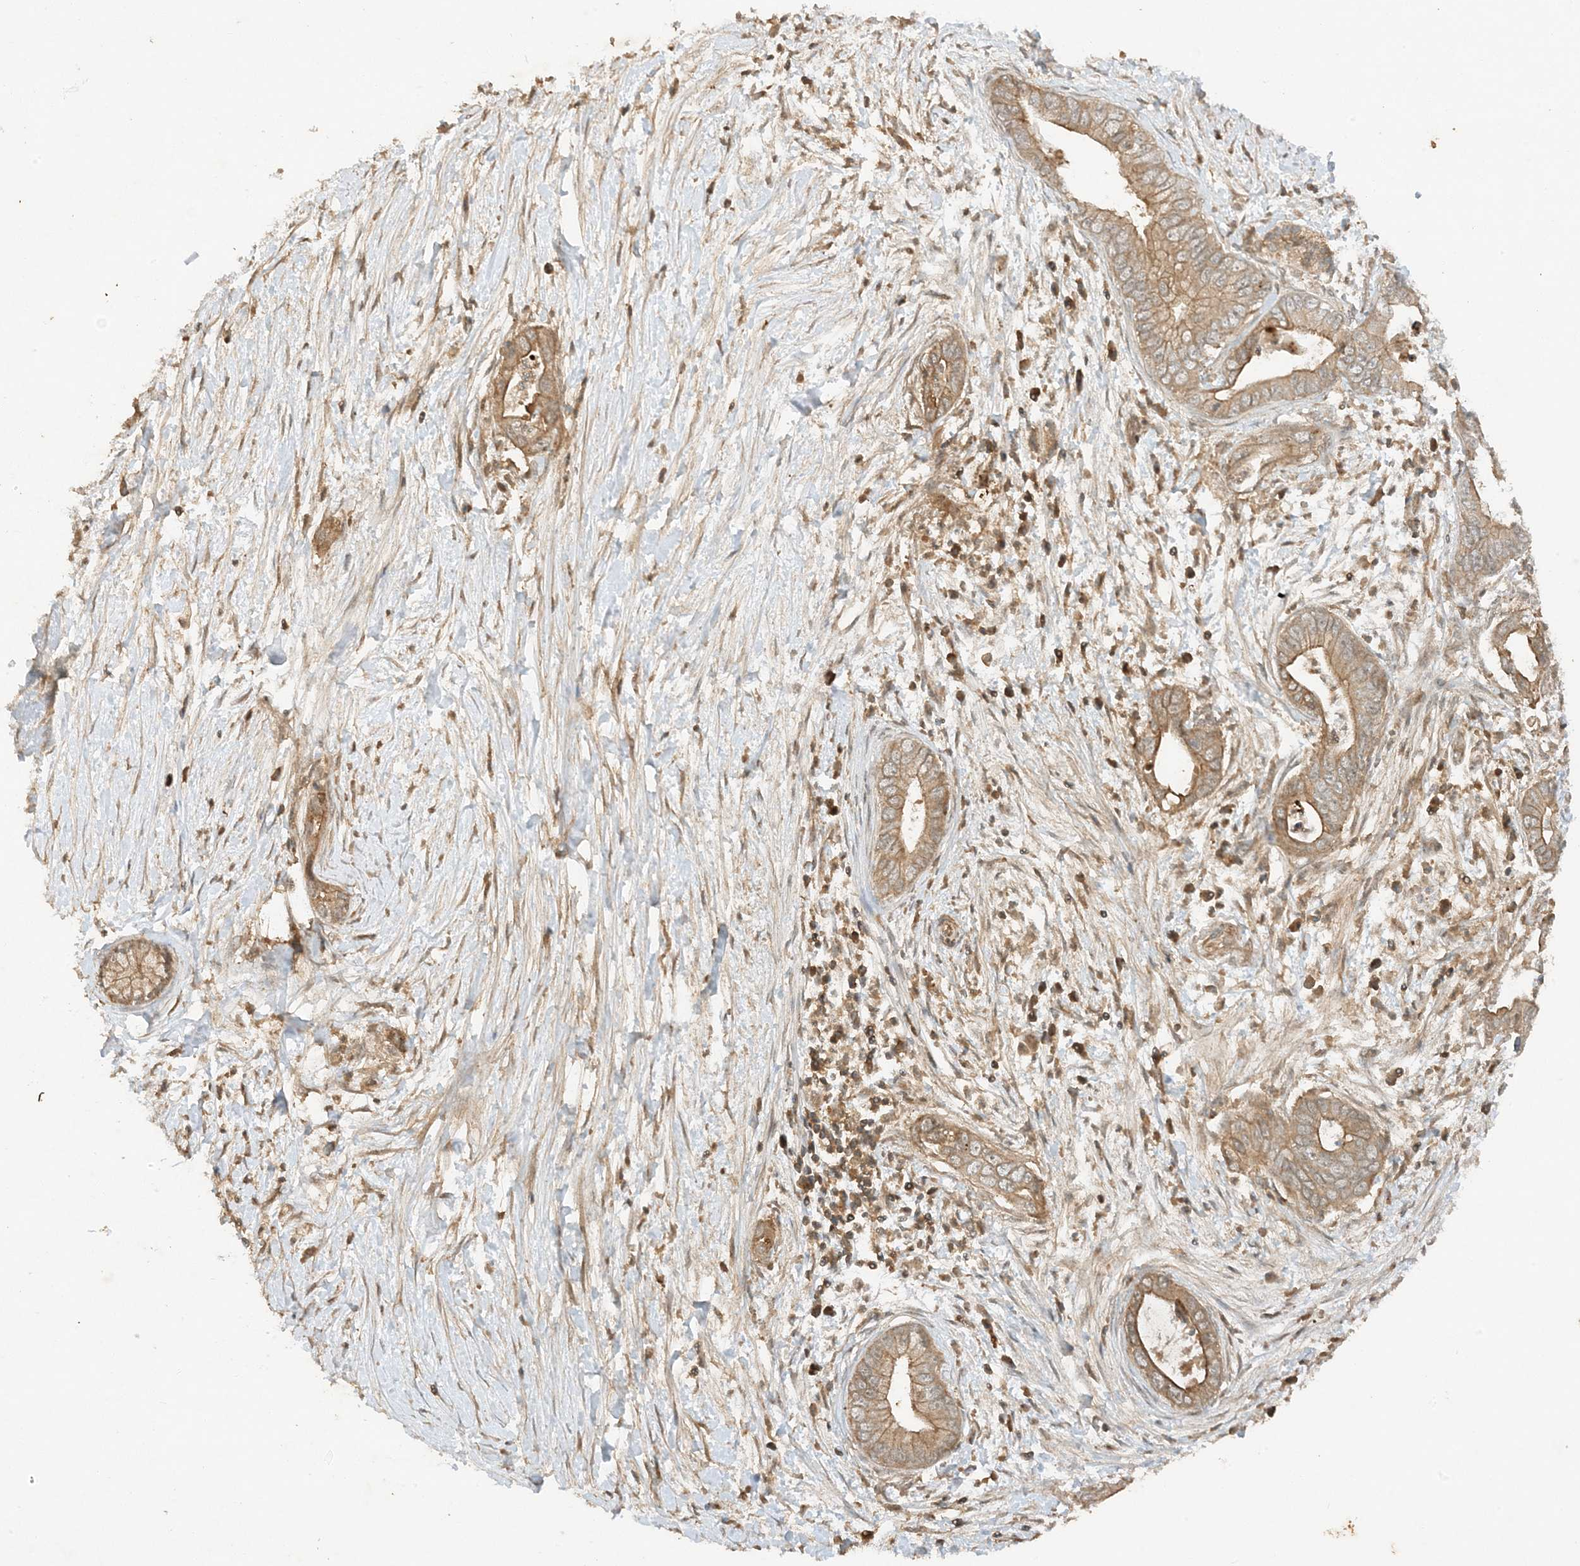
{"staining": {"intensity": "weak", "quantity": ">75%", "location": "cytoplasmic/membranous"}, "tissue": "pancreatic cancer", "cell_type": "Tumor cells", "image_type": "cancer", "snomed": [{"axis": "morphology", "description": "Adenocarcinoma, NOS"}, {"axis": "topography", "description": "Pancreas"}], "caption": "Human pancreatic cancer stained with a protein marker displays weak staining in tumor cells.", "gene": "XRN1", "patient": {"sex": "male", "age": 75}}